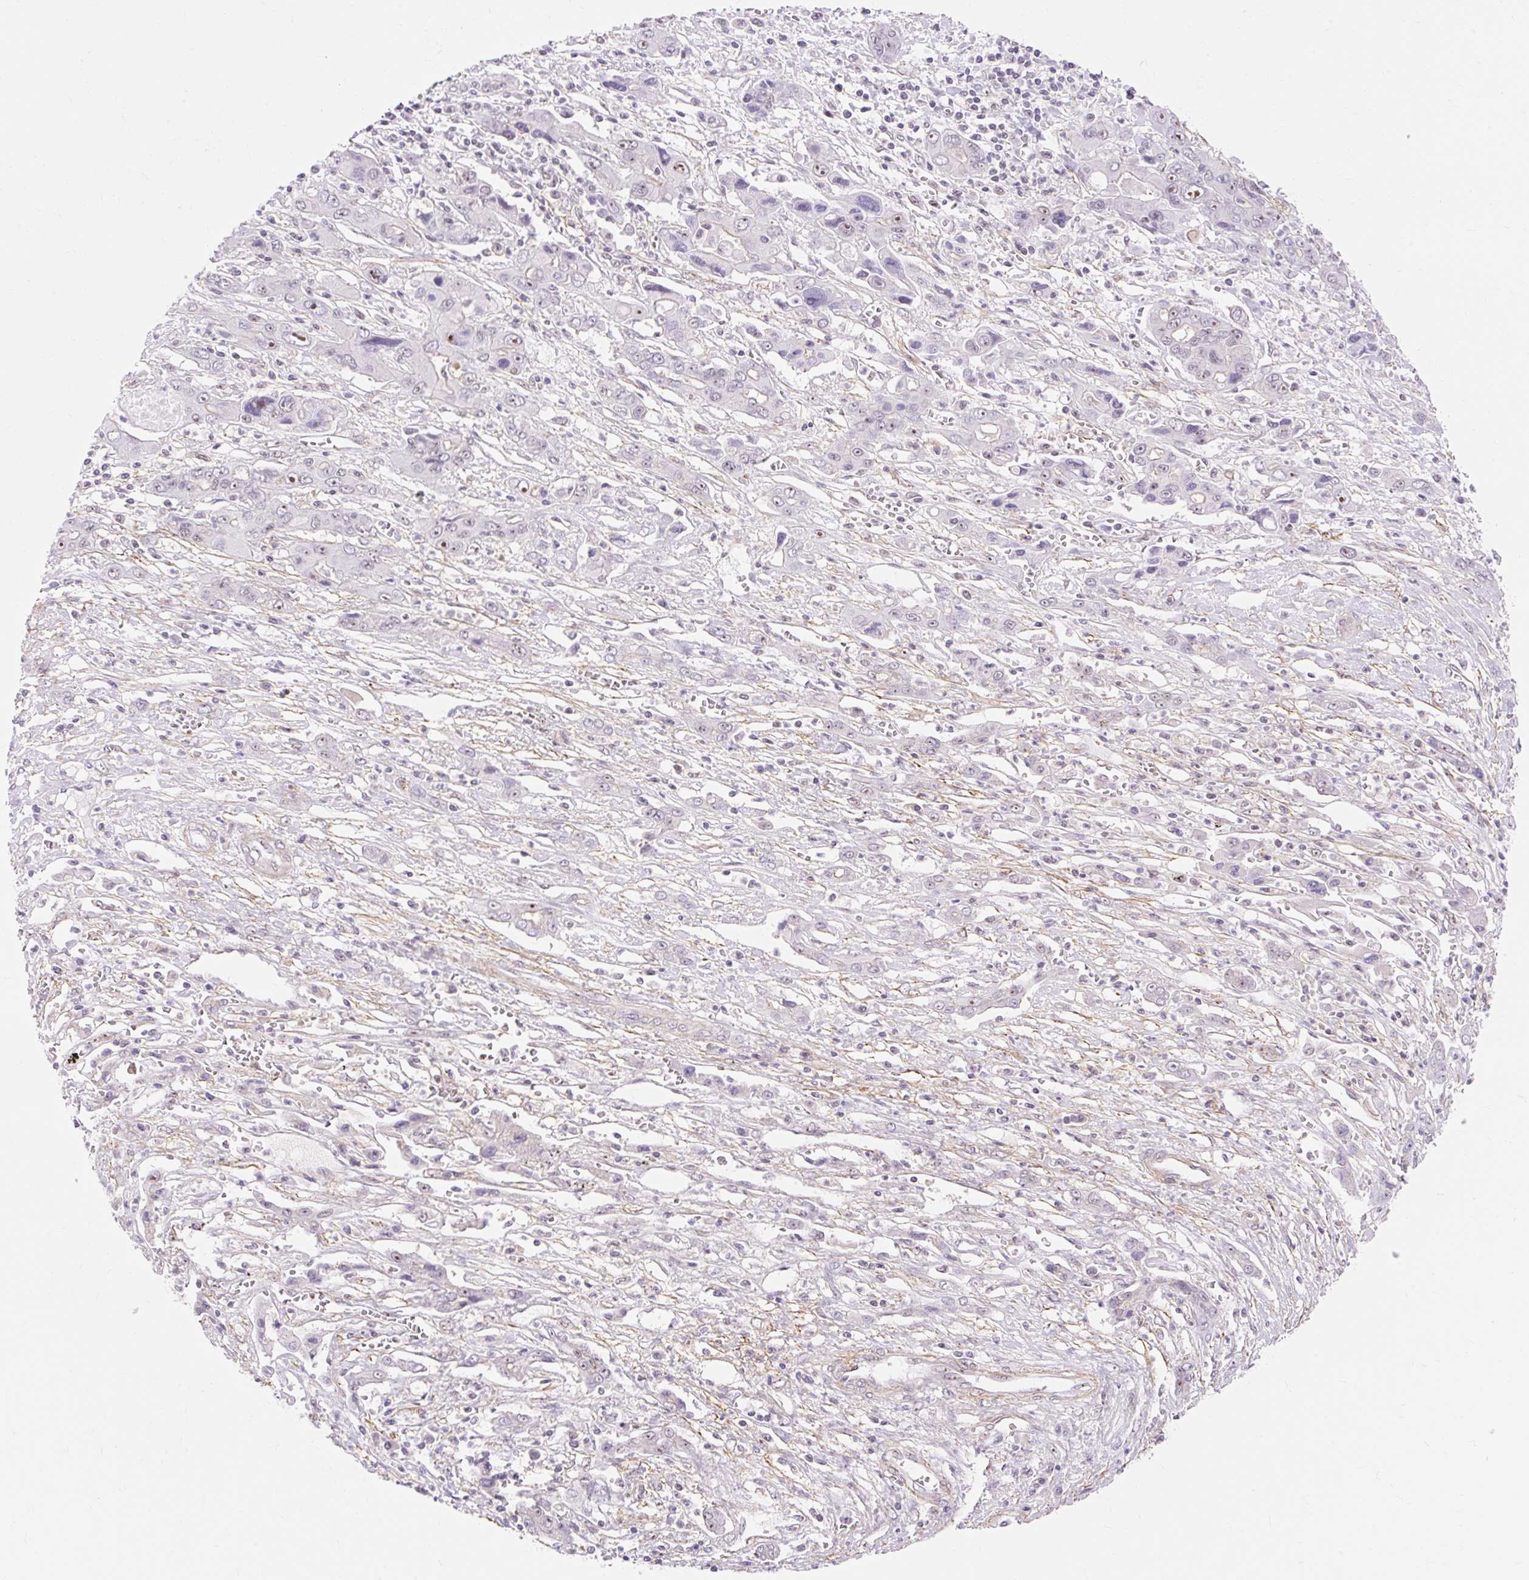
{"staining": {"intensity": "negative", "quantity": "none", "location": "none"}, "tissue": "liver cancer", "cell_type": "Tumor cells", "image_type": "cancer", "snomed": [{"axis": "morphology", "description": "Cholangiocarcinoma"}, {"axis": "topography", "description": "Liver"}], "caption": "Liver cancer was stained to show a protein in brown. There is no significant staining in tumor cells.", "gene": "OBP2A", "patient": {"sex": "male", "age": 67}}